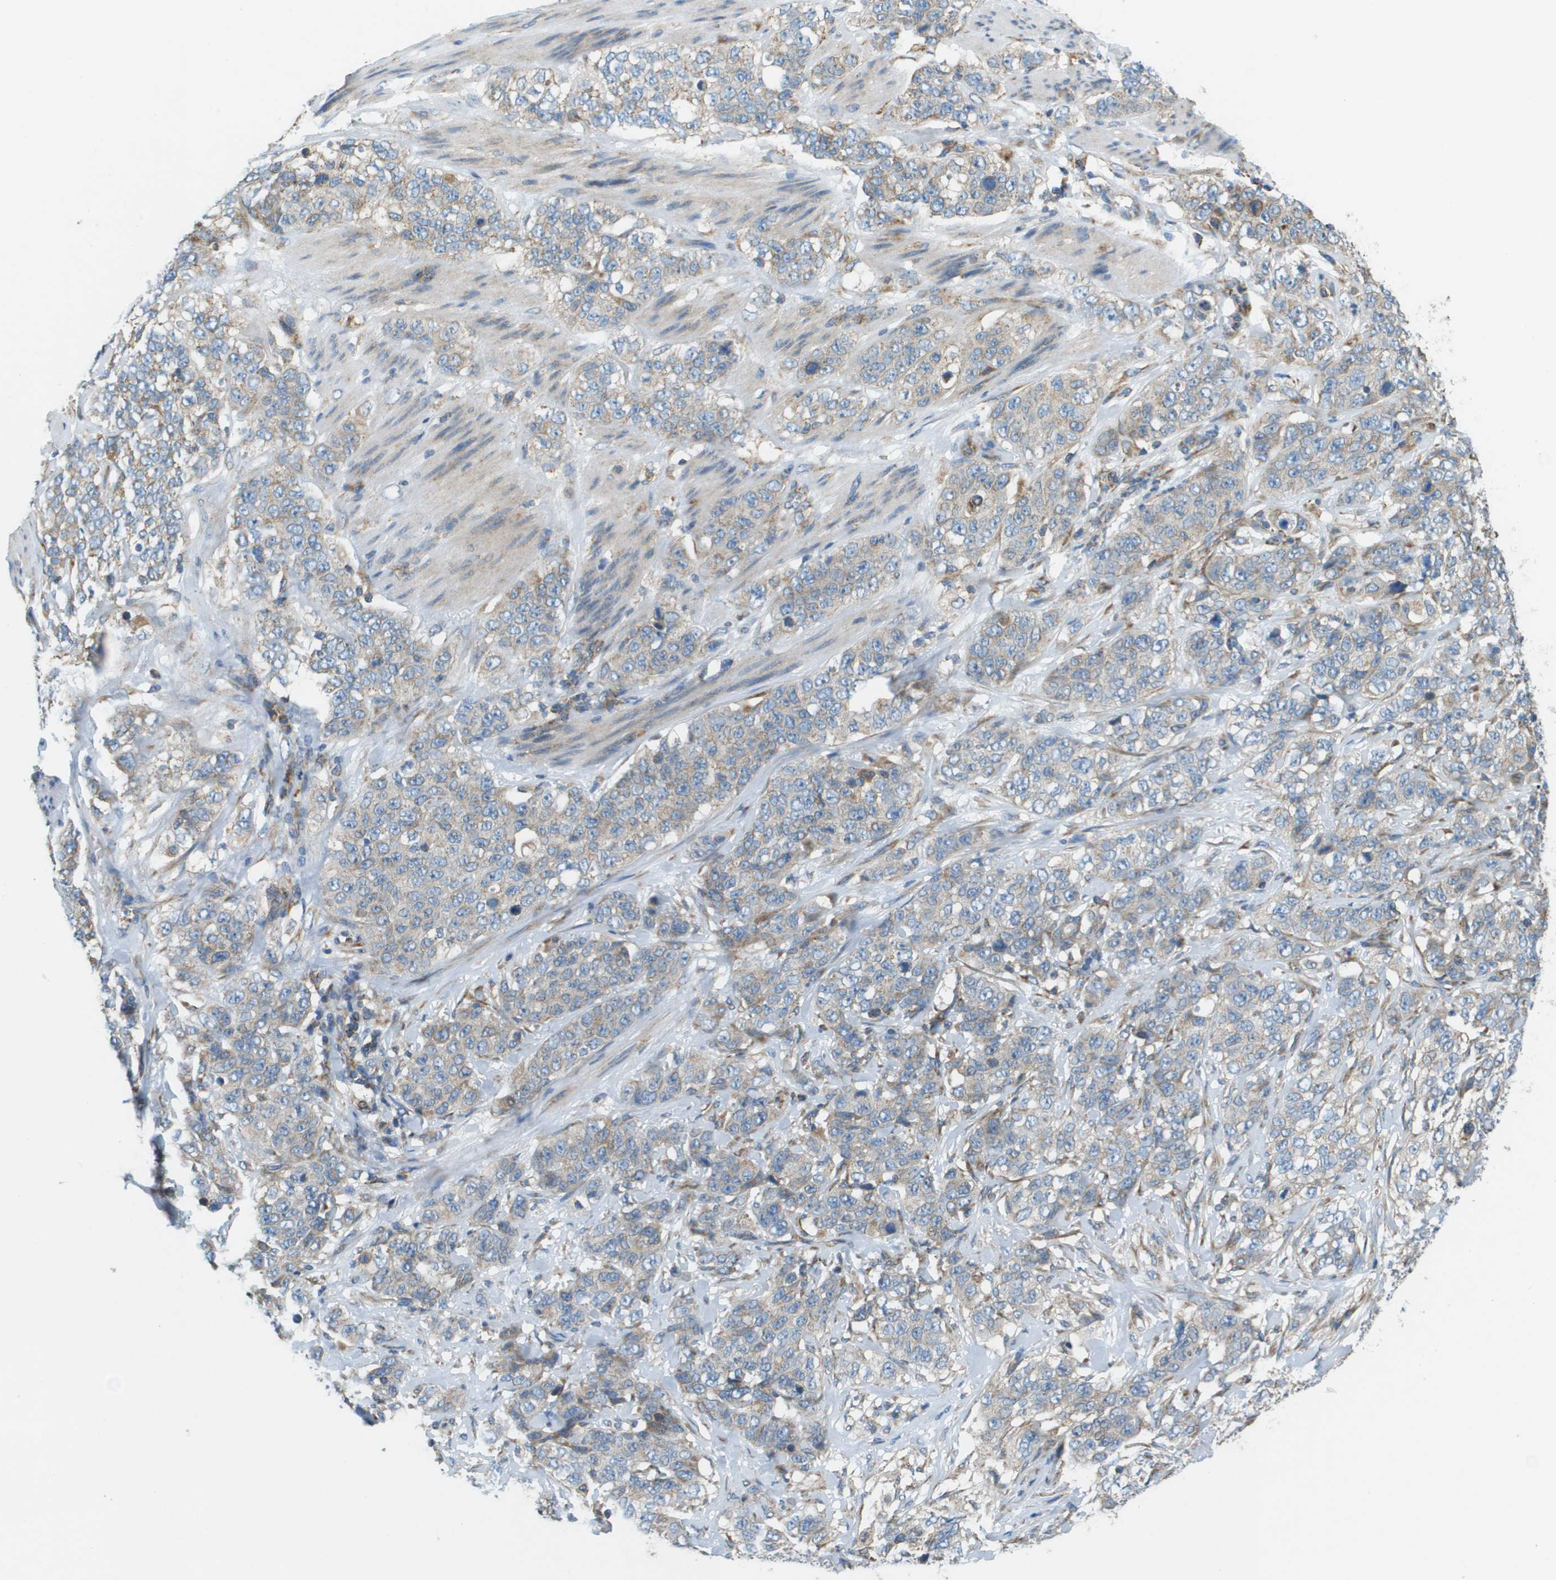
{"staining": {"intensity": "weak", "quantity": ">75%", "location": "cytoplasmic/membranous"}, "tissue": "stomach cancer", "cell_type": "Tumor cells", "image_type": "cancer", "snomed": [{"axis": "morphology", "description": "Adenocarcinoma, NOS"}, {"axis": "topography", "description": "Stomach"}], "caption": "Immunohistochemical staining of human stomach cancer reveals low levels of weak cytoplasmic/membranous protein positivity in about >75% of tumor cells.", "gene": "TAOK3", "patient": {"sex": "male", "age": 48}}